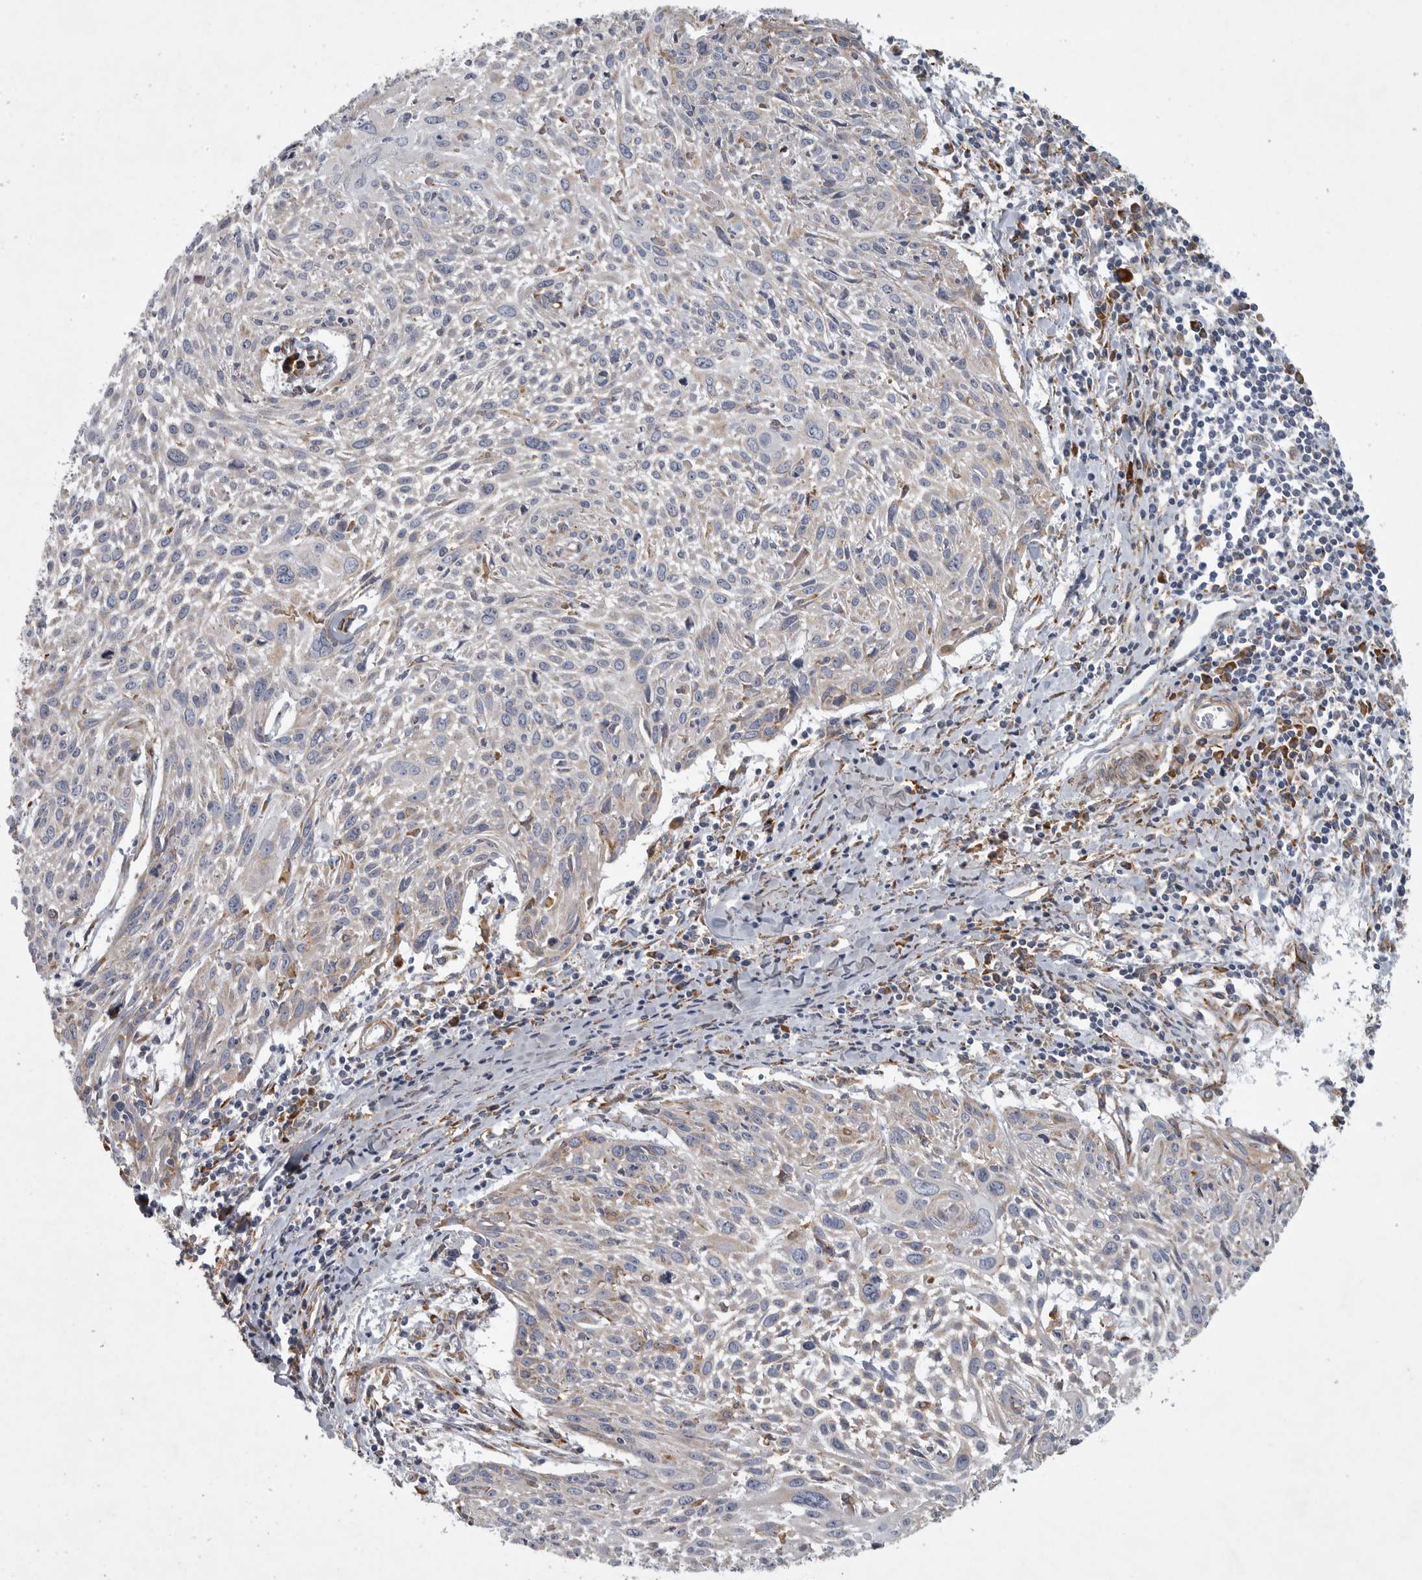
{"staining": {"intensity": "weak", "quantity": "<25%", "location": "cytoplasmic/membranous"}, "tissue": "cervical cancer", "cell_type": "Tumor cells", "image_type": "cancer", "snomed": [{"axis": "morphology", "description": "Squamous cell carcinoma, NOS"}, {"axis": "topography", "description": "Cervix"}], "caption": "Tumor cells show no significant protein staining in cervical squamous cell carcinoma. (DAB (3,3'-diaminobenzidine) IHC with hematoxylin counter stain).", "gene": "MINPP1", "patient": {"sex": "female", "age": 51}}